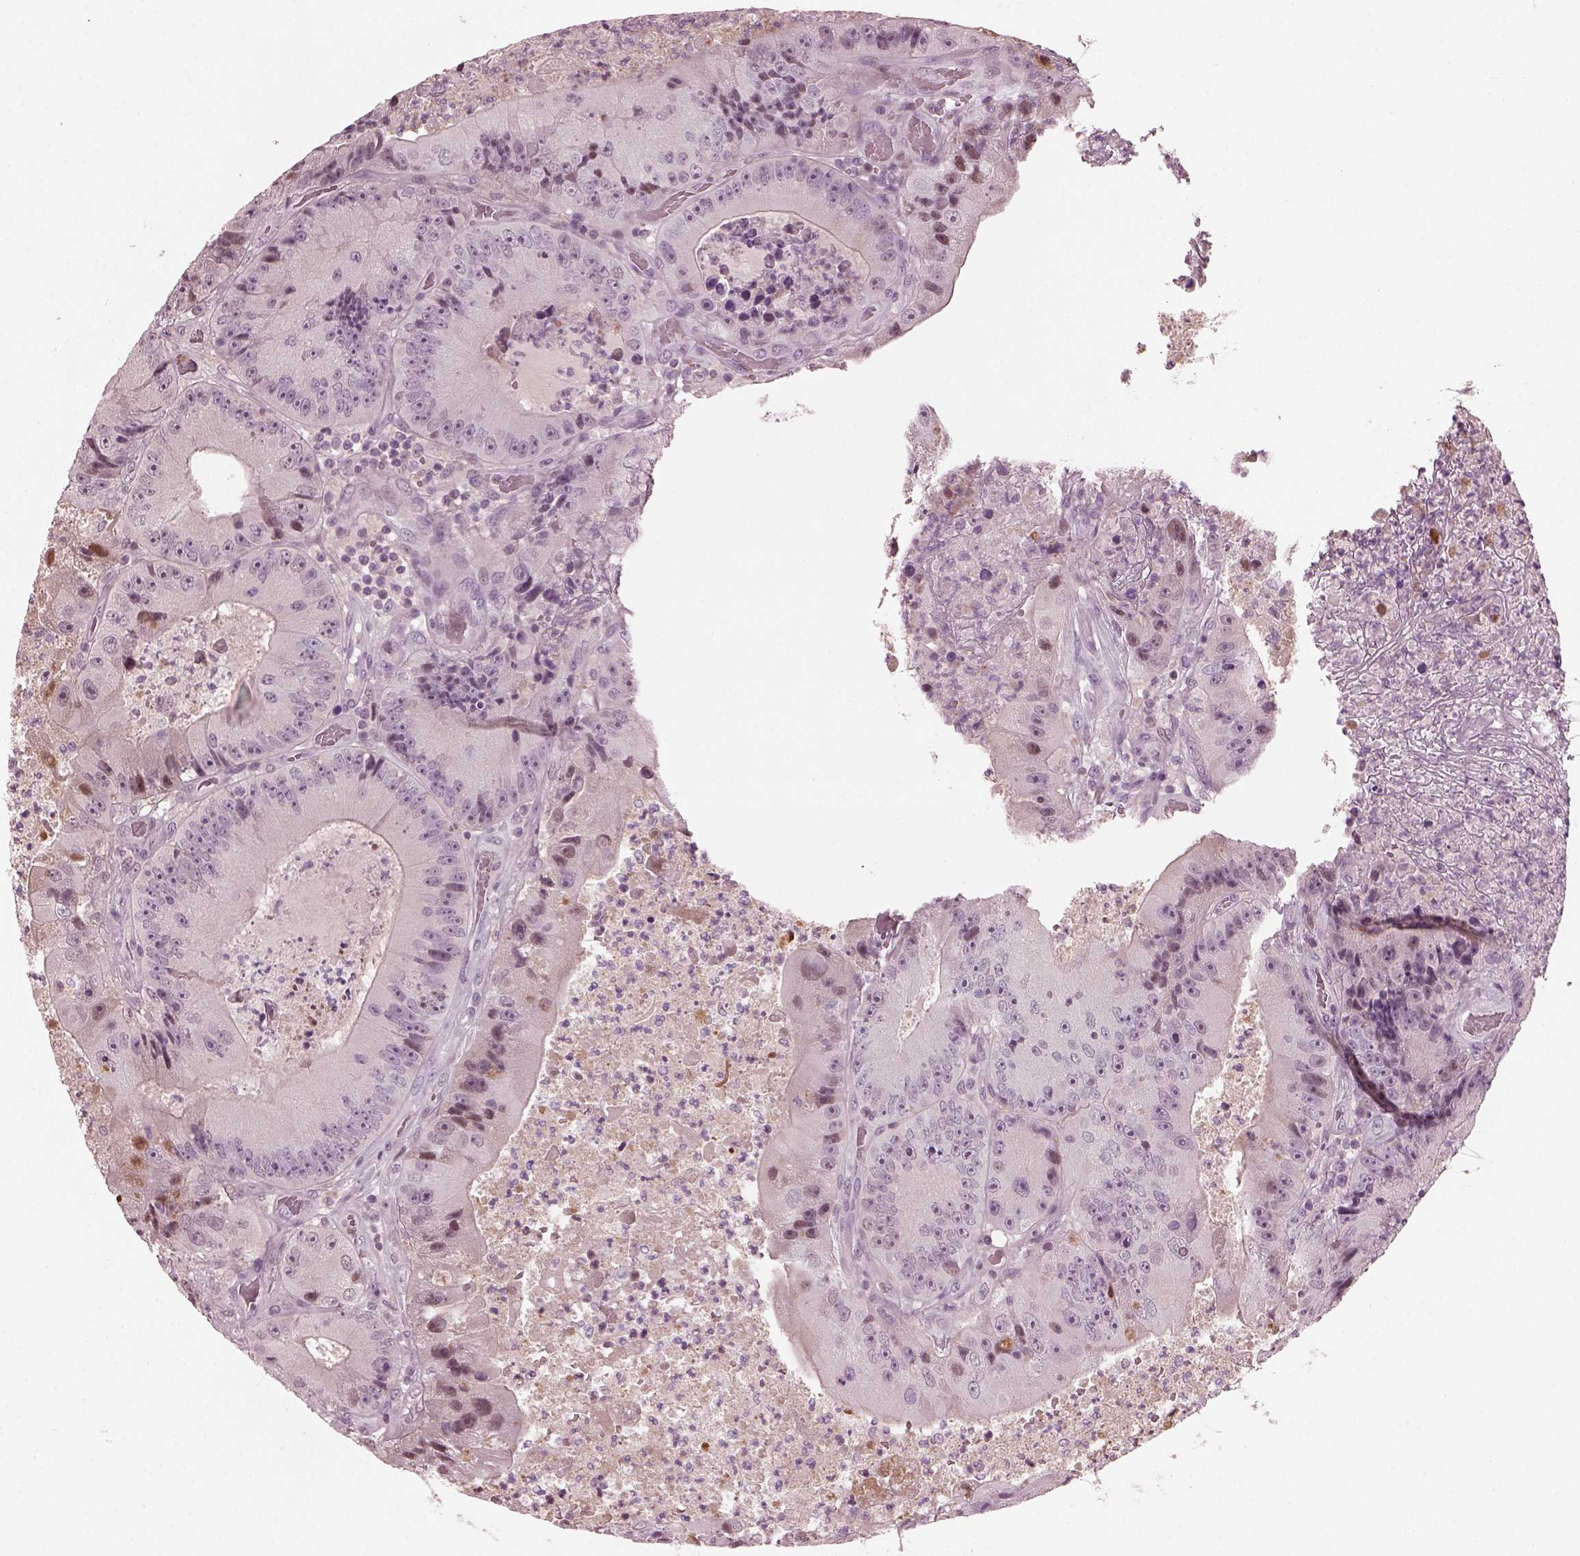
{"staining": {"intensity": "negative", "quantity": "none", "location": "none"}, "tissue": "colorectal cancer", "cell_type": "Tumor cells", "image_type": "cancer", "snomed": [{"axis": "morphology", "description": "Adenocarcinoma, NOS"}, {"axis": "topography", "description": "Colon"}], "caption": "Tumor cells are negative for protein expression in human colorectal cancer.", "gene": "BFSP1", "patient": {"sex": "female", "age": 86}}